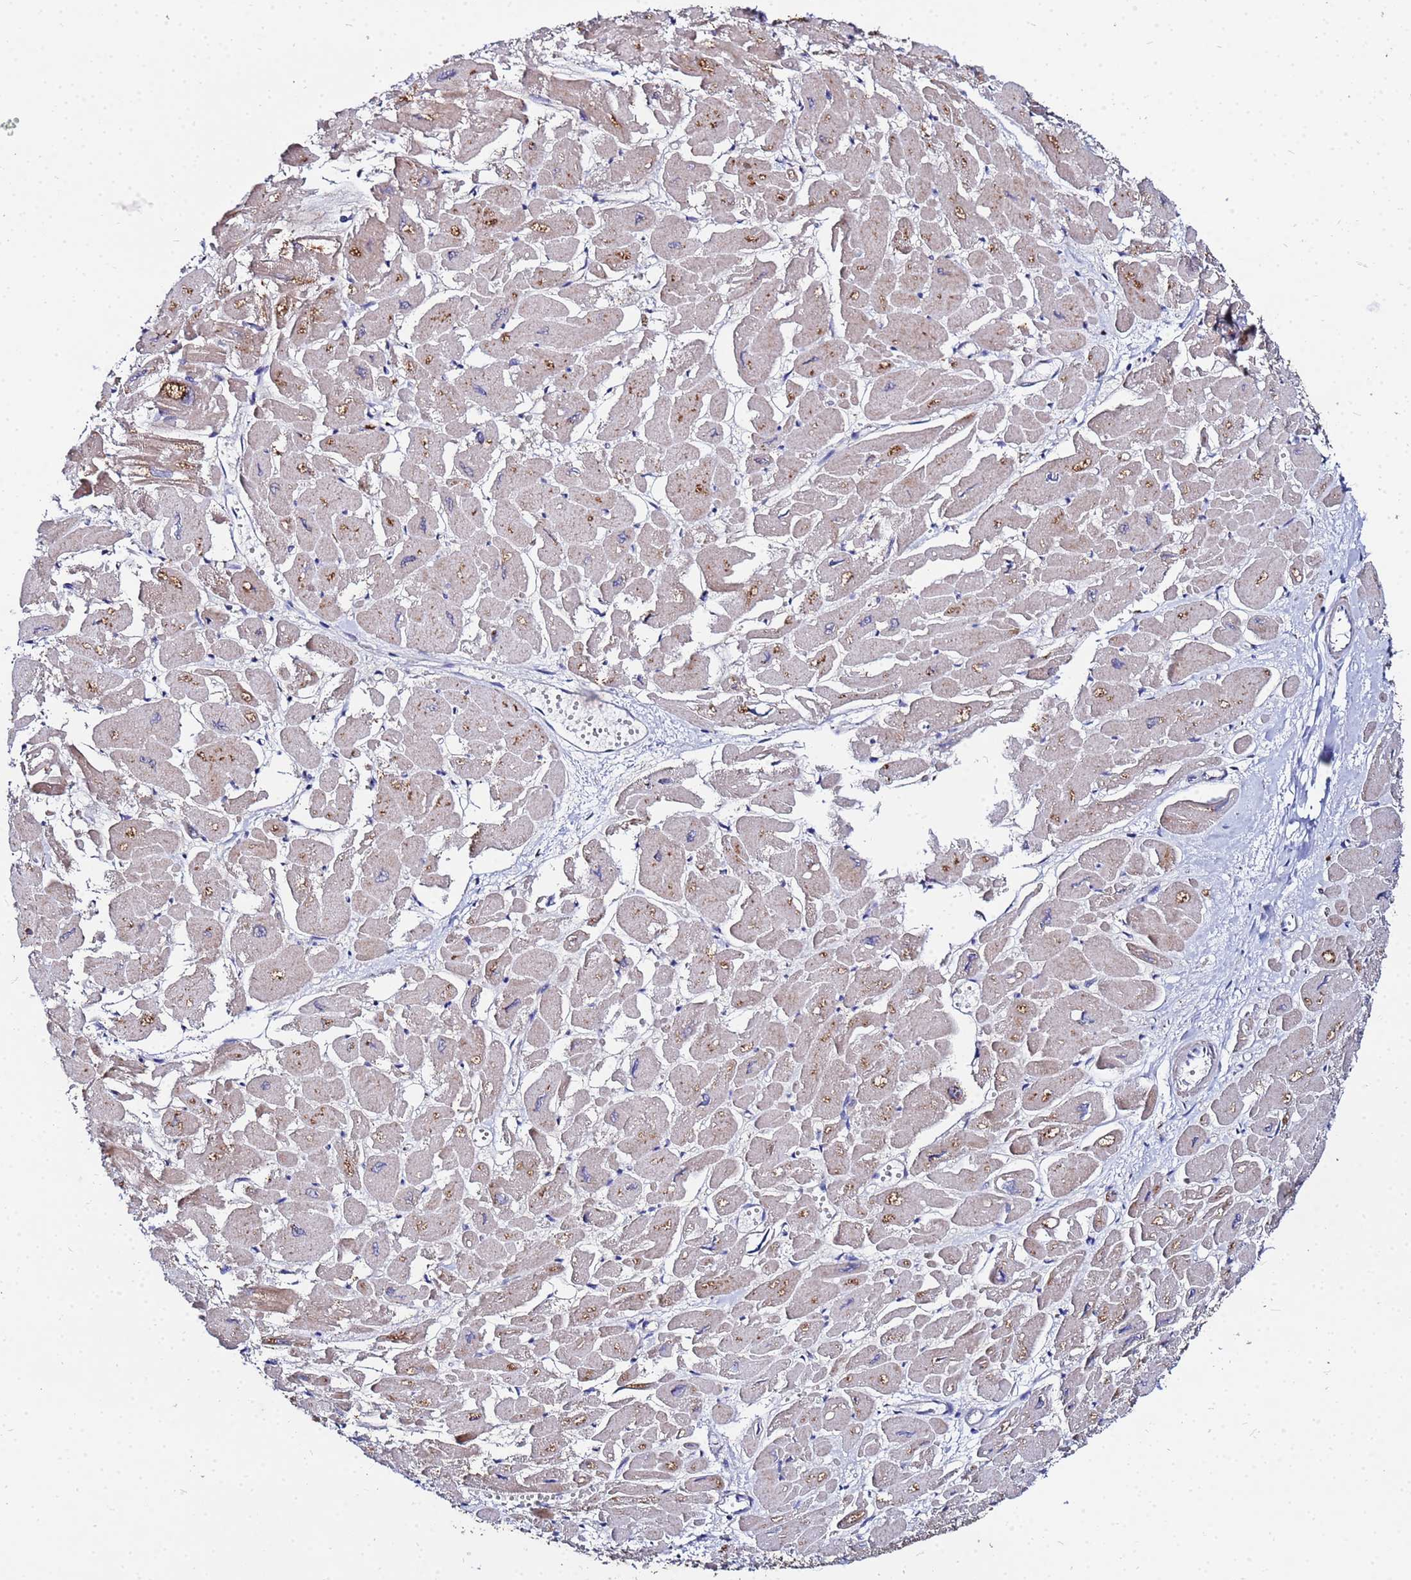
{"staining": {"intensity": "moderate", "quantity": "25%-75%", "location": "cytoplasmic/membranous"}, "tissue": "heart muscle", "cell_type": "Cardiomyocytes", "image_type": "normal", "snomed": [{"axis": "morphology", "description": "Normal tissue, NOS"}, {"axis": "topography", "description": "Heart"}], "caption": "This image exhibits immunohistochemistry (IHC) staining of benign heart muscle, with medium moderate cytoplasmic/membranous expression in about 25%-75% of cardiomyocytes.", "gene": "FAHD2A", "patient": {"sex": "male", "age": 54}}